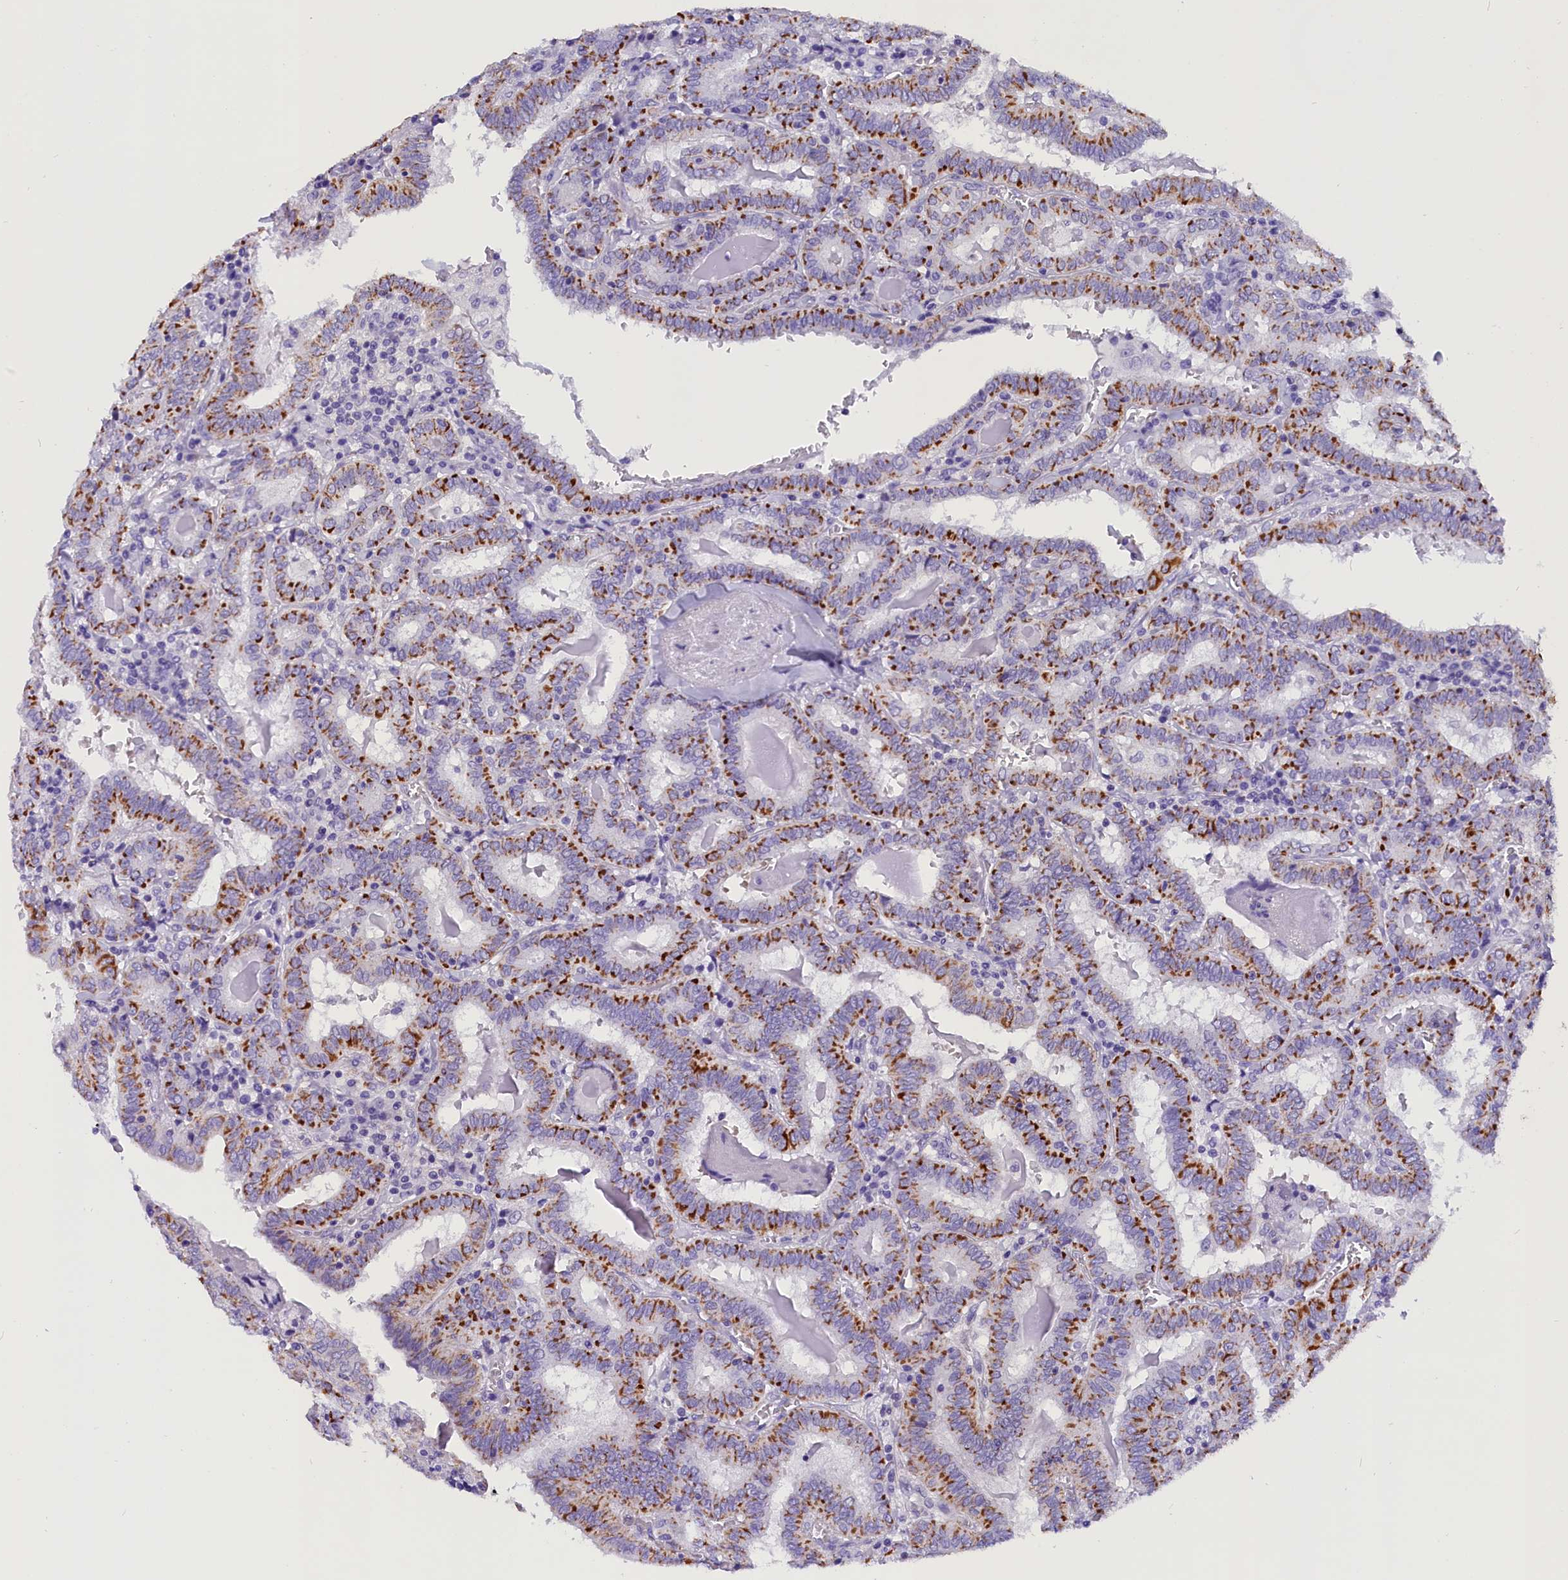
{"staining": {"intensity": "strong", "quantity": "25%-75%", "location": "cytoplasmic/membranous"}, "tissue": "thyroid cancer", "cell_type": "Tumor cells", "image_type": "cancer", "snomed": [{"axis": "morphology", "description": "Papillary adenocarcinoma, NOS"}, {"axis": "topography", "description": "Thyroid gland"}], "caption": "There is high levels of strong cytoplasmic/membranous staining in tumor cells of thyroid papillary adenocarcinoma, as demonstrated by immunohistochemical staining (brown color).", "gene": "ABAT", "patient": {"sex": "female", "age": 72}}